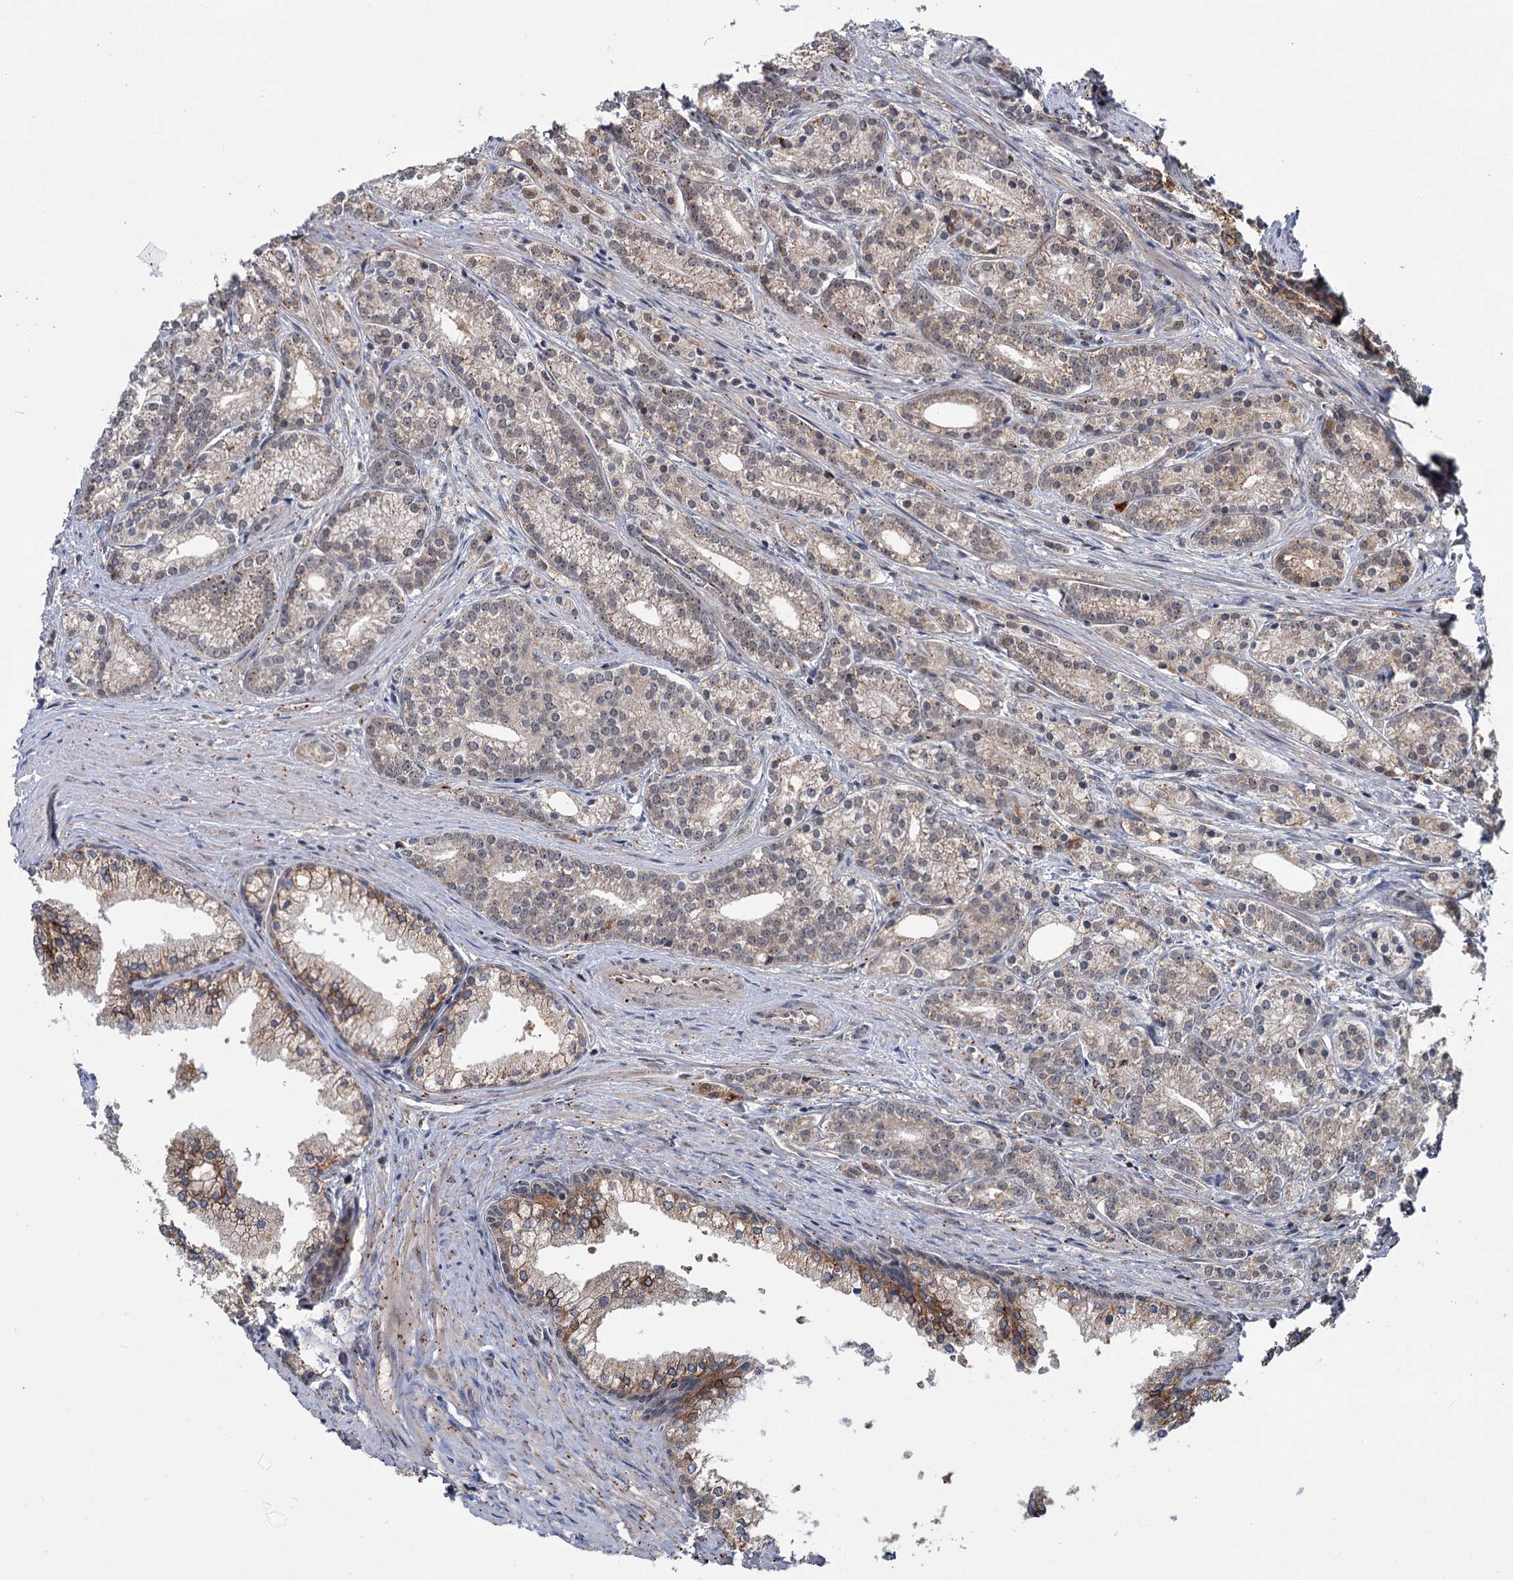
{"staining": {"intensity": "weak", "quantity": "25%-75%", "location": "cytoplasmic/membranous"}, "tissue": "prostate cancer", "cell_type": "Tumor cells", "image_type": "cancer", "snomed": [{"axis": "morphology", "description": "Adenocarcinoma, Low grade"}, {"axis": "topography", "description": "Prostate"}], "caption": "DAB (3,3'-diaminobenzidine) immunohistochemical staining of prostate cancer (low-grade adenocarcinoma) reveals weak cytoplasmic/membranous protein staining in about 25%-75% of tumor cells.", "gene": "KANSL2", "patient": {"sex": "male", "age": 71}}